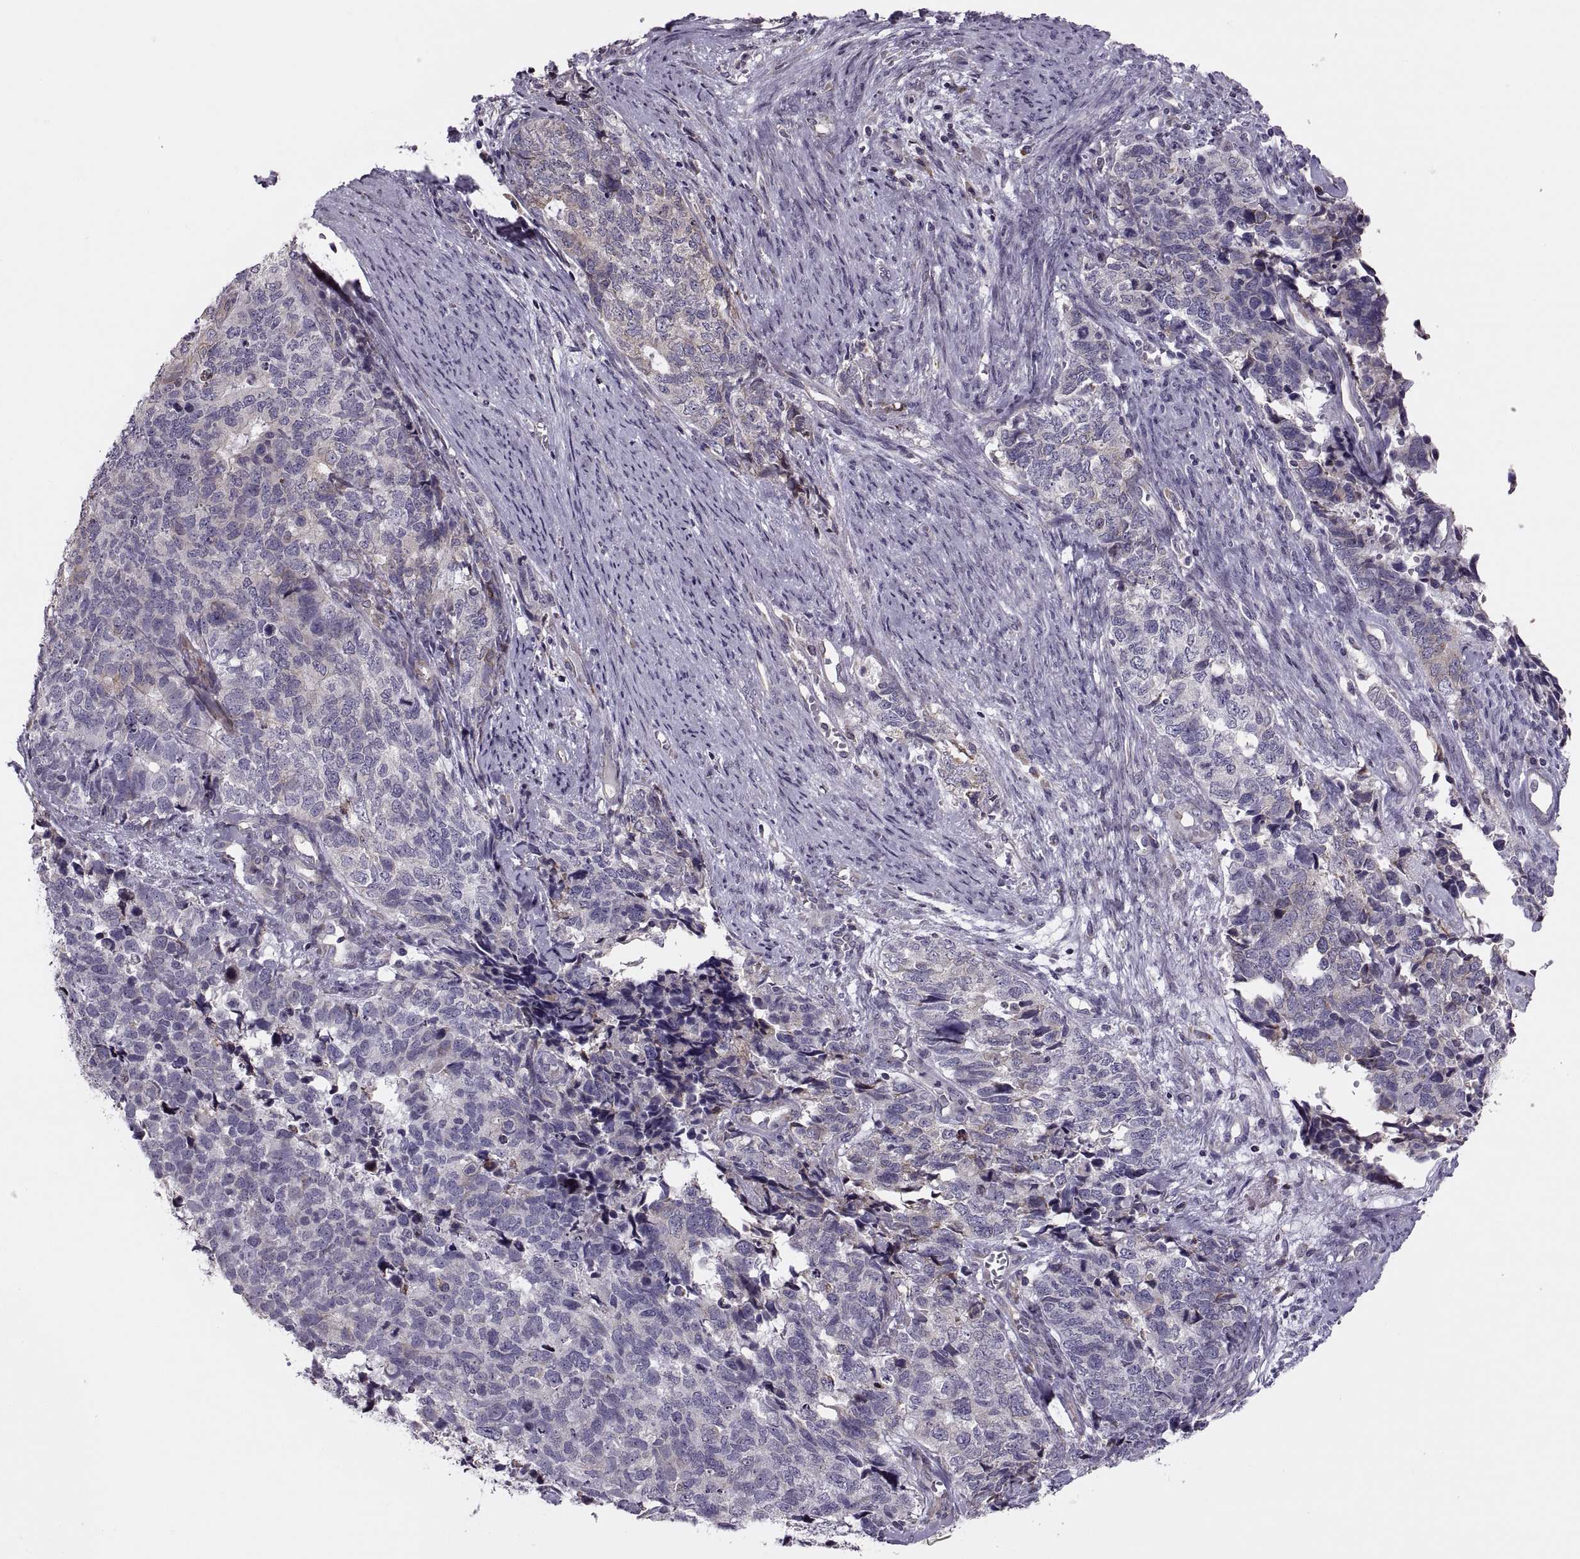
{"staining": {"intensity": "weak", "quantity": "<25%", "location": "cytoplasmic/membranous"}, "tissue": "cervical cancer", "cell_type": "Tumor cells", "image_type": "cancer", "snomed": [{"axis": "morphology", "description": "Squamous cell carcinoma, NOS"}, {"axis": "topography", "description": "Cervix"}], "caption": "Protein analysis of cervical cancer (squamous cell carcinoma) reveals no significant positivity in tumor cells.", "gene": "LETM2", "patient": {"sex": "female", "age": 63}}